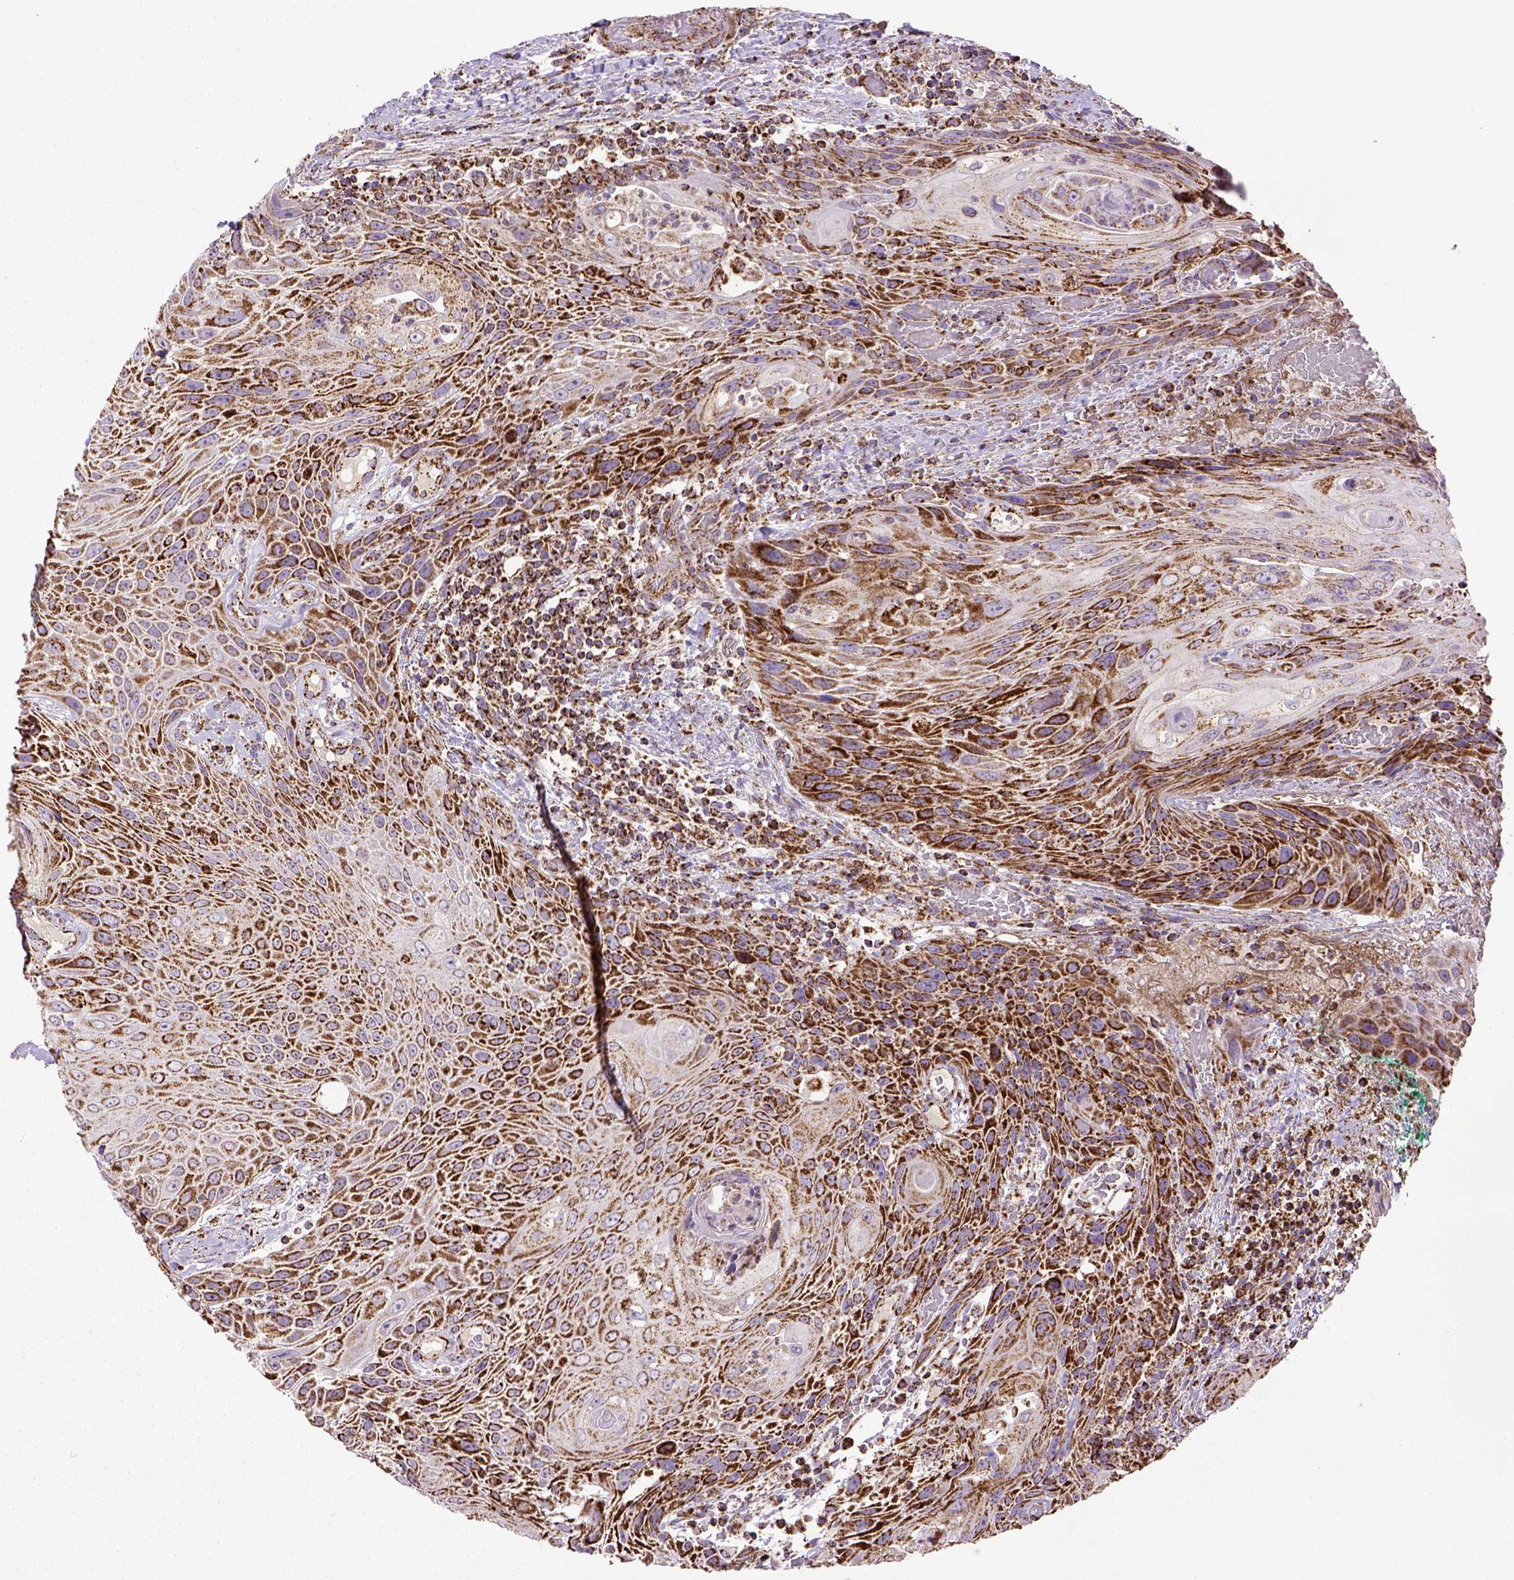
{"staining": {"intensity": "strong", "quantity": ">75%", "location": "cytoplasmic/membranous"}, "tissue": "head and neck cancer", "cell_type": "Tumor cells", "image_type": "cancer", "snomed": [{"axis": "morphology", "description": "Squamous cell carcinoma, NOS"}, {"axis": "topography", "description": "Head-Neck"}], "caption": "A photomicrograph of squamous cell carcinoma (head and neck) stained for a protein reveals strong cytoplasmic/membranous brown staining in tumor cells. (DAB (3,3'-diaminobenzidine) IHC with brightfield microscopy, high magnification).", "gene": "MT-CO1", "patient": {"sex": "male", "age": 69}}